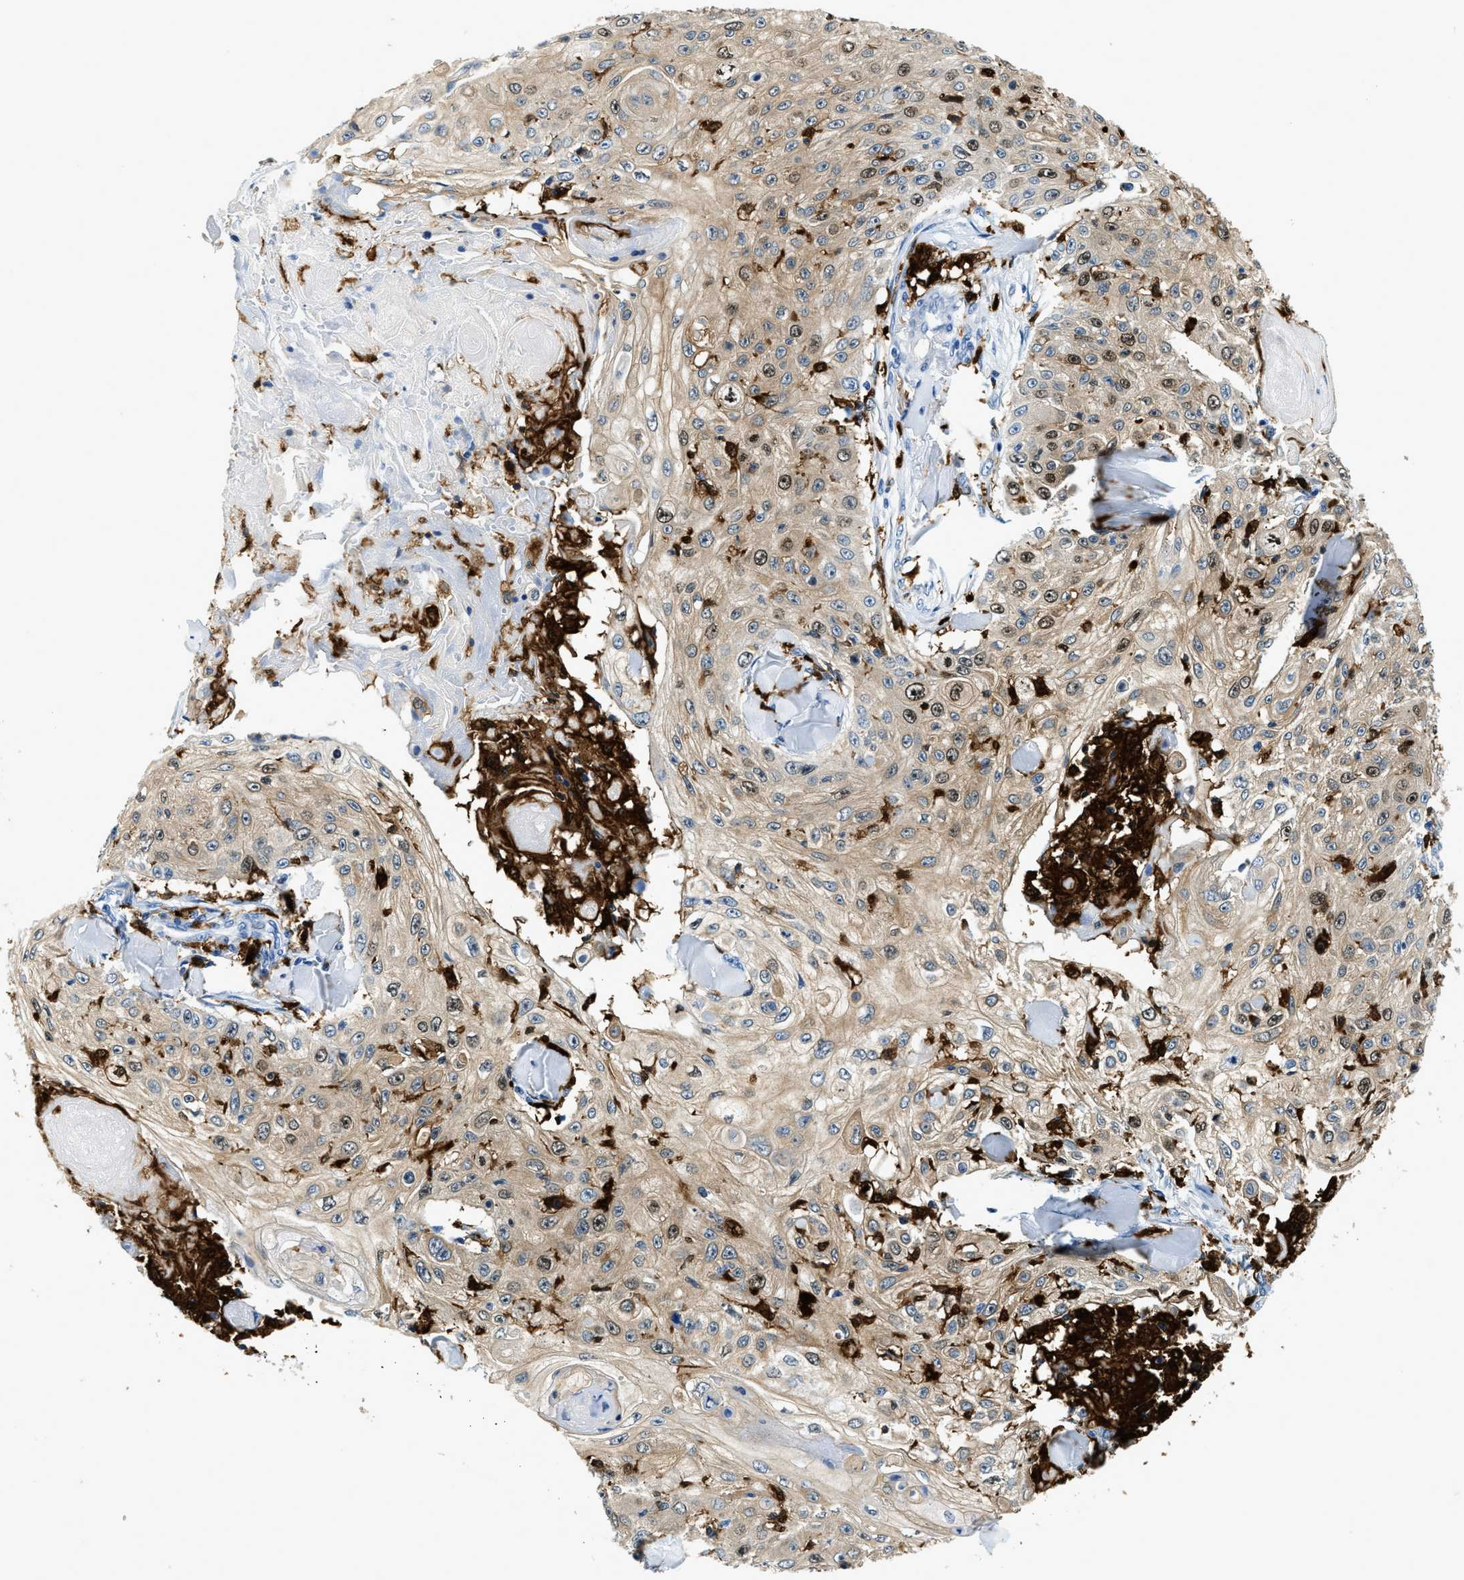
{"staining": {"intensity": "weak", "quantity": ">75%", "location": "cytoplasmic/membranous,nuclear"}, "tissue": "skin cancer", "cell_type": "Tumor cells", "image_type": "cancer", "snomed": [{"axis": "morphology", "description": "Squamous cell carcinoma, NOS"}, {"axis": "topography", "description": "Skin"}], "caption": "A high-resolution histopathology image shows immunohistochemistry staining of squamous cell carcinoma (skin), which shows weak cytoplasmic/membranous and nuclear positivity in approximately >75% of tumor cells.", "gene": "CAPG", "patient": {"sex": "male", "age": 86}}